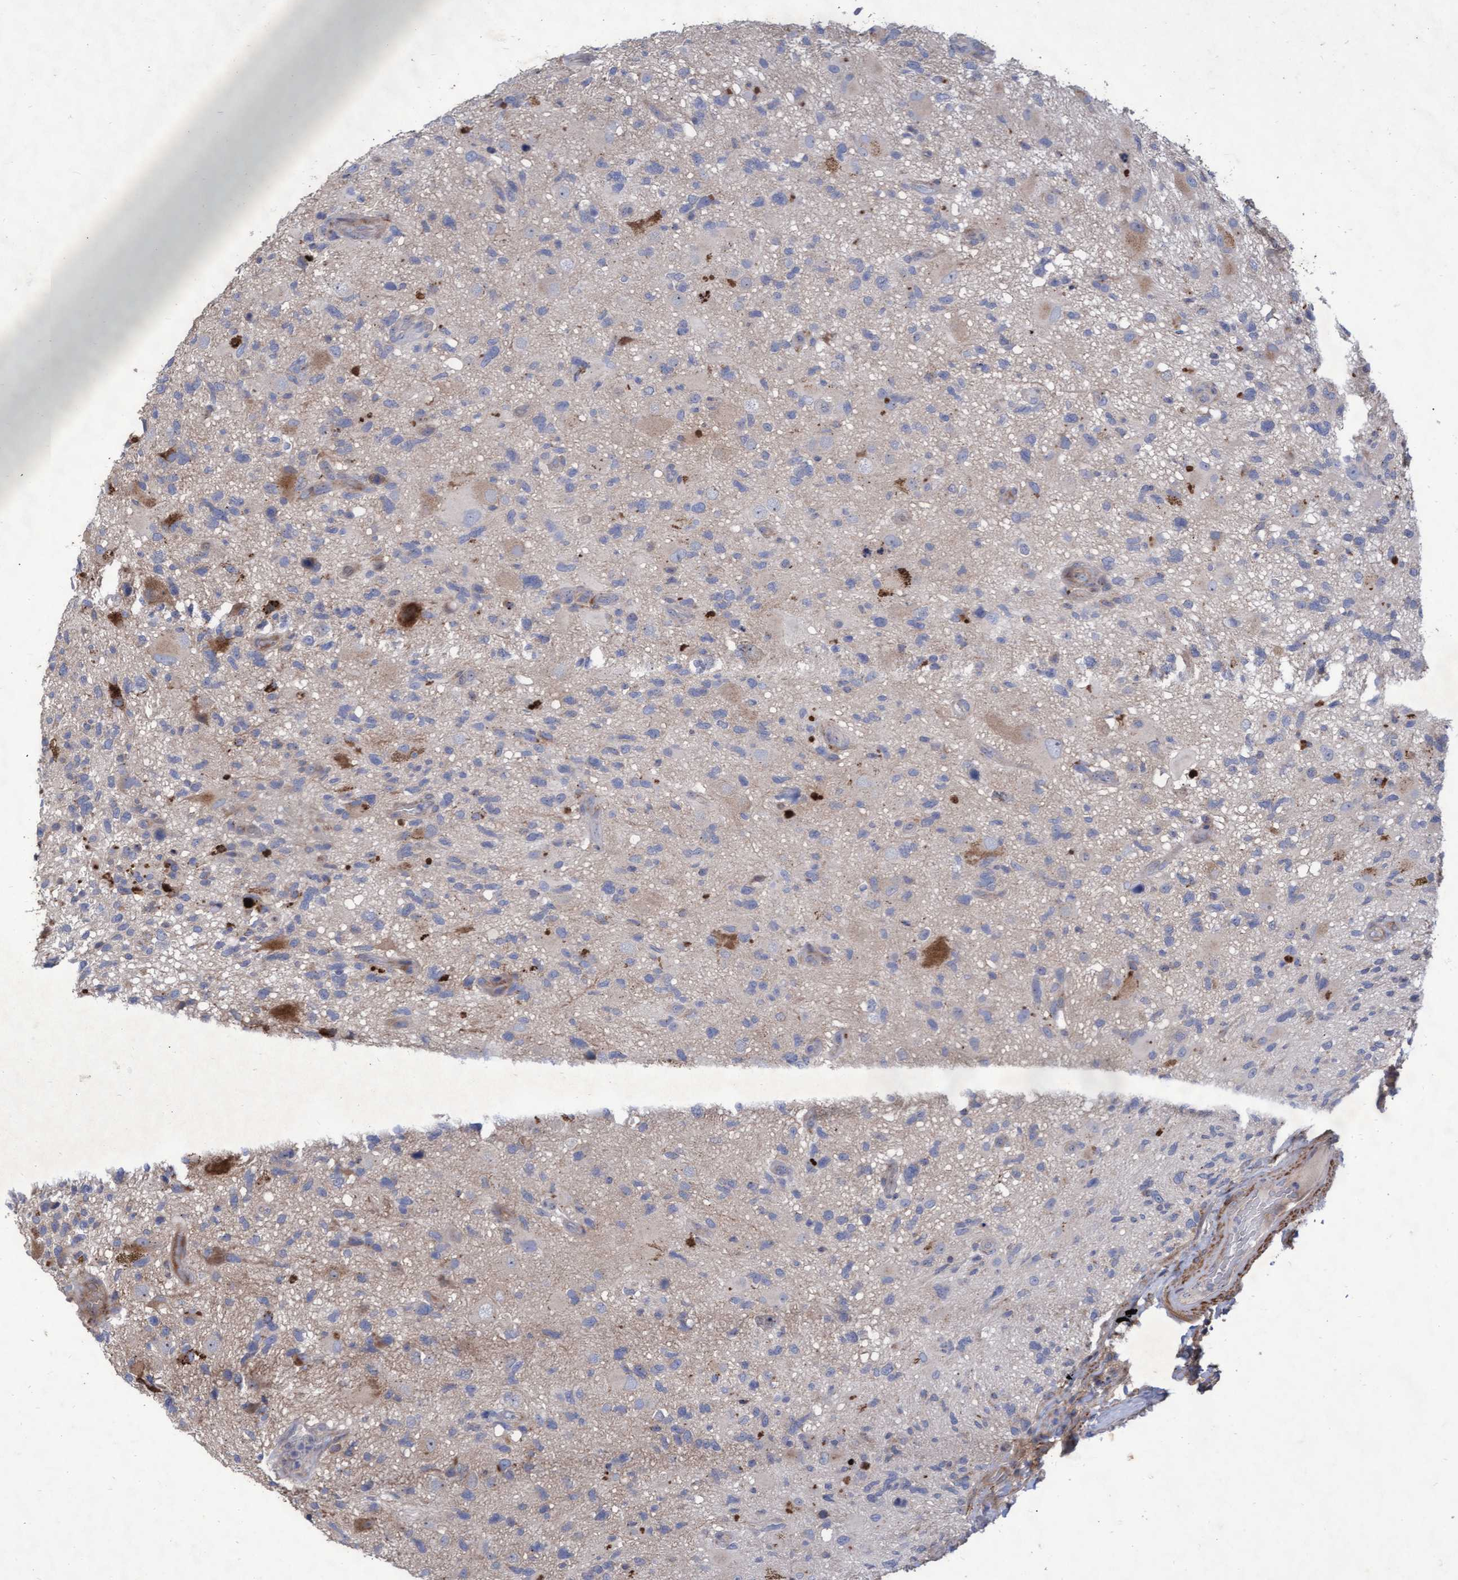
{"staining": {"intensity": "weak", "quantity": "<25%", "location": "cytoplasmic/membranous"}, "tissue": "glioma", "cell_type": "Tumor cells", "image_type": "cancer", "snomed": [{"axis": "morphology", "description": "Glioma, malignant, High grade"}, {"axis": "topography", "description": "Brain"}], "caption": "Tumor cells show no significant staining in glioma. Brightfield microscopy of IHC stained with DAB (brown) and hematoxylin (blue), captured at high magnification.", "gene": "ABCF2", "patient": {"sex": "male", "age": 33}}